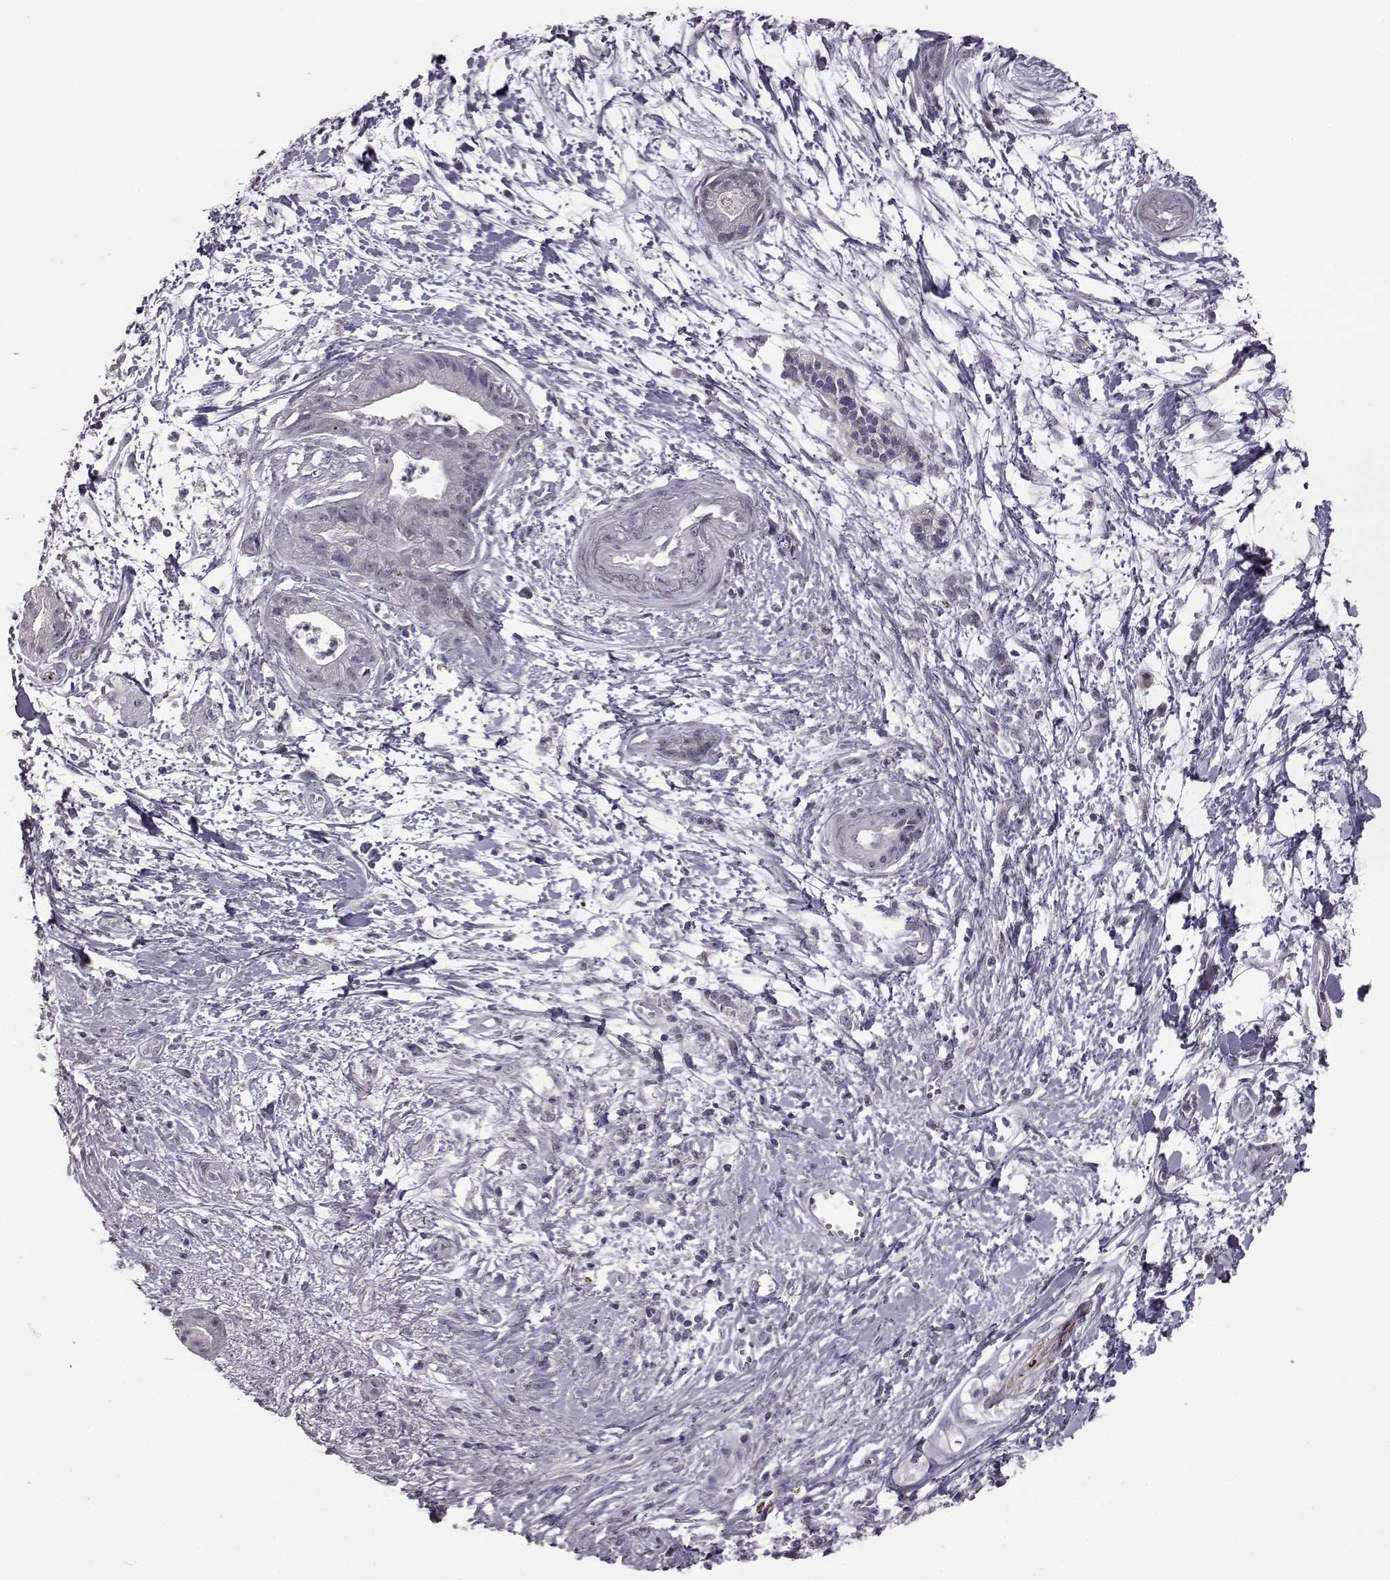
{"staining": {"intensity": "negative", "quantity": "none", "location": "none"}, "tissue": "pancreatic cancer", "cell_type": "Tumor cells", "image_type": "cancer", "snomed": [{"axis": "morphology", "description": "Normal tissue, NOS"}, {"axis": "morphology", "description": "Adenocarcinoma, NOS"}, {"axis": "topography", "description": "Lymph node"}, {"axis": "topography", "description": "Pancreas"}], "caption": "Tumor cells are negative for brown protein staining in pancreatic adenocarcinoma.", "gene": "GAL", "patient": {"sex": "female", "age": 58}}